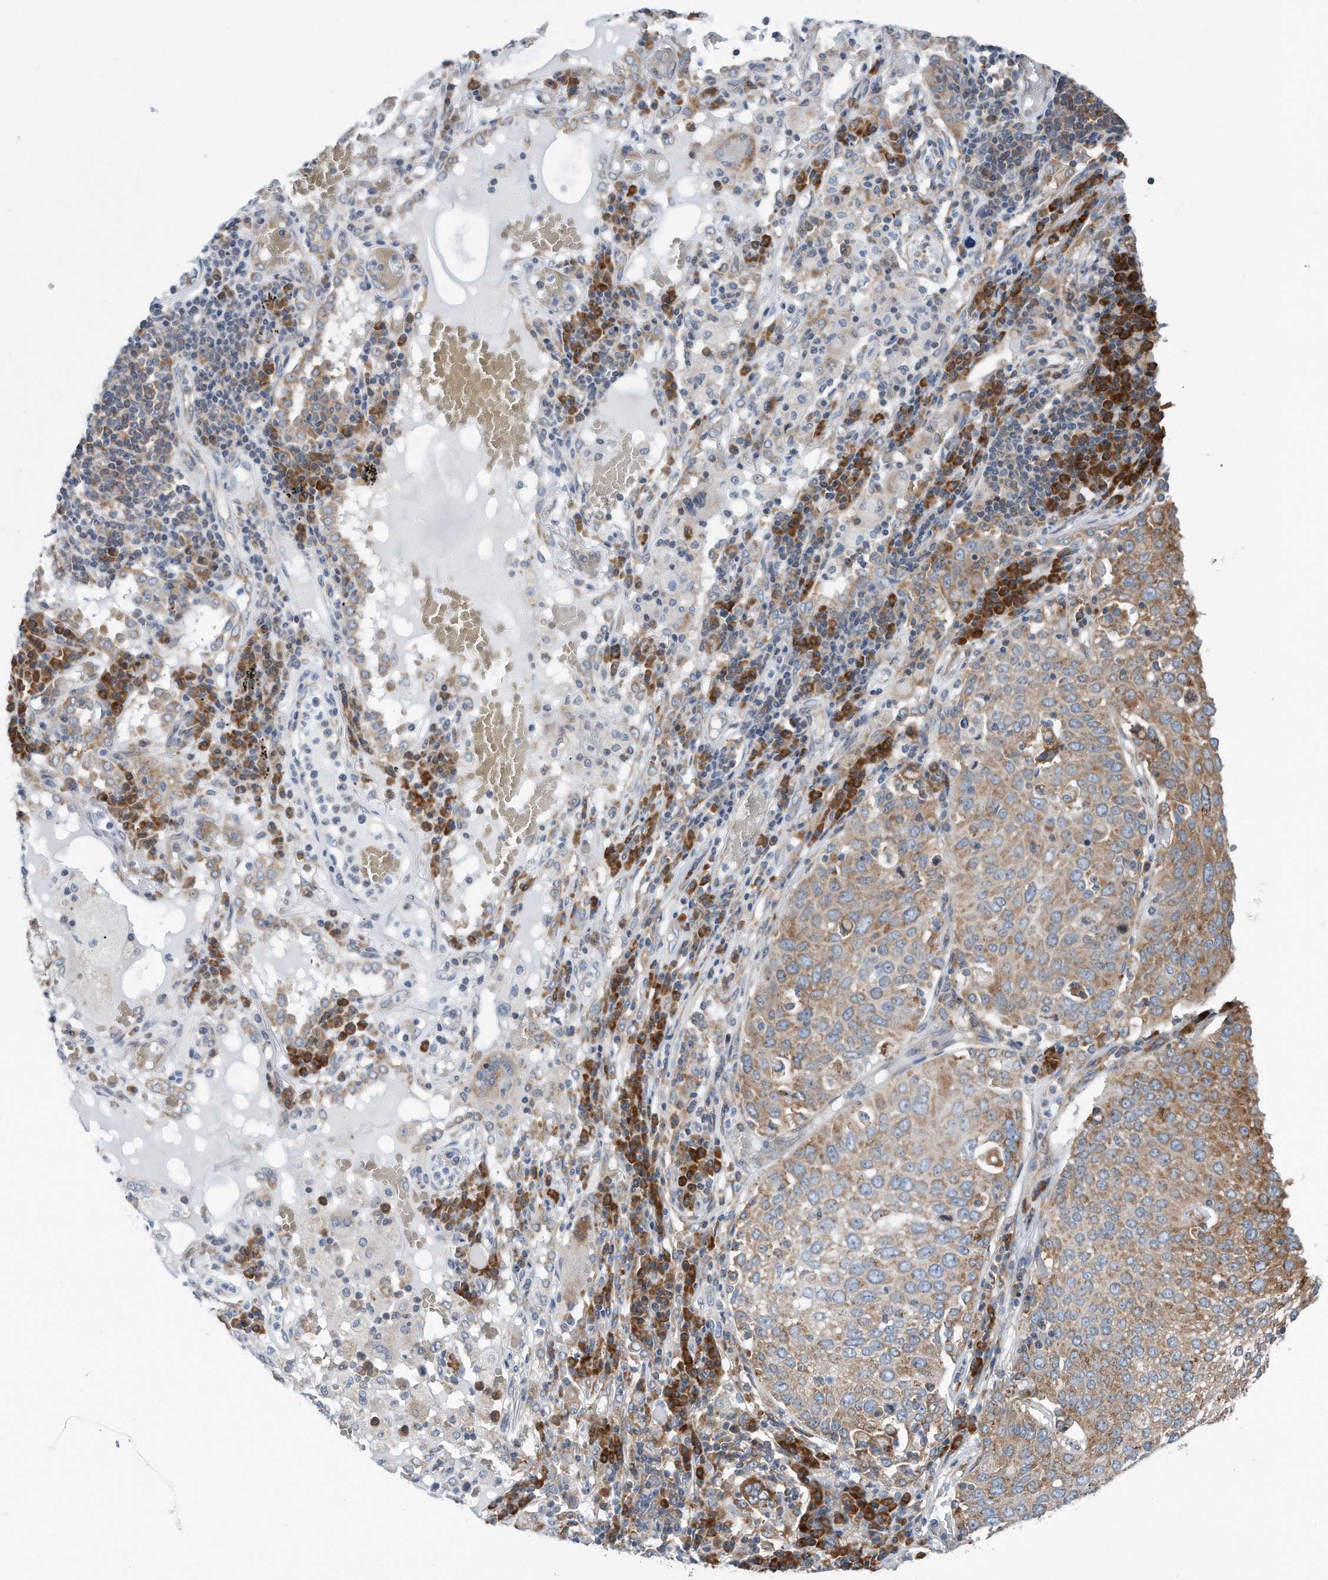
{"staining": {"intensity": "moderate", "quantity": "25%-75%", "location": "cytoplasmic/membranous"}, "tissue": "lung cancer", "cell_type": "Tumor cells", "image_type": "cancer", "snomed": [{"axis": "morphology", "description": "Squamous cell carcinoma, NOS"}, {"axis": "topography", "description": "Lung"}], "caption": "Protein staining shows moderate cytoplasmic/membranous staining in approximately 25%-75% of tumor cells in lung squamous cell carcinoma.", "gene": "RPL26L1", "patient": {"sex": "male", "age": 65}}